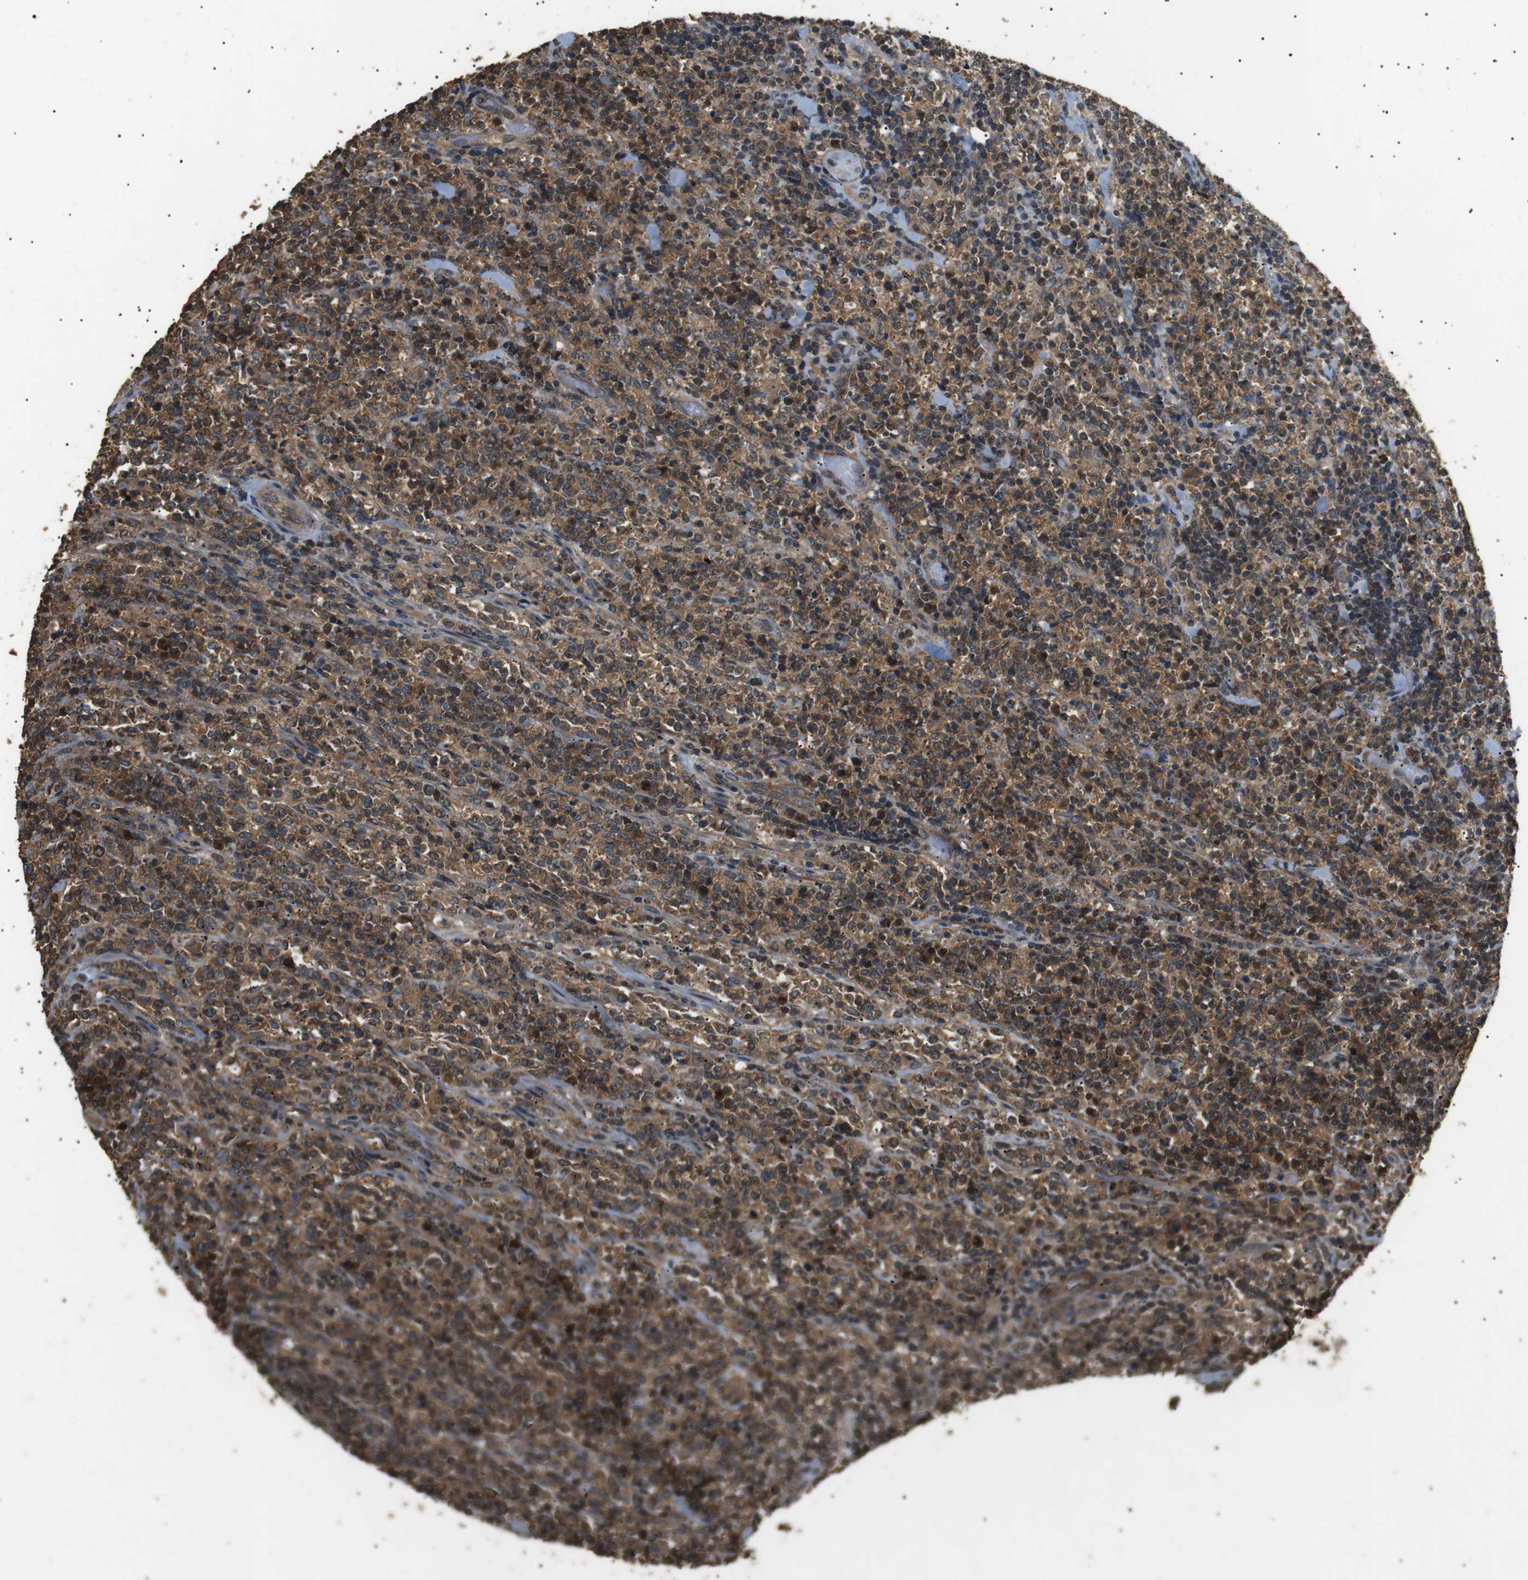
{"staining": {"intensity": "strong", "quantity": ">75%", "location": "cytoplasmic/membranous"}, "tissue": "lymphoma", "cell_type": "Tumor cells", "image_type": "cancer", "snomed": [{"axis": "morphology", "description": "Malignant lymphoma, non-Hodgkin's type, High grade"}, {"axis": "topography", "description": "Soft tissue"}], "caption": "IHC staining of lymphoma, which reveals high levels of strong cytoplasmic/membranous expression in approximately >75% of tumor cells indicating strong cytoplasmic/membranous protein positivity. The staining was performed using DAB (3,3'-diaminobenzidine) (brown) for protein detection and nuclei were counterstained in hematoxylin (blue).", "gene": "TBC1D15", "patient": {"sex": "male", "age": 18}}